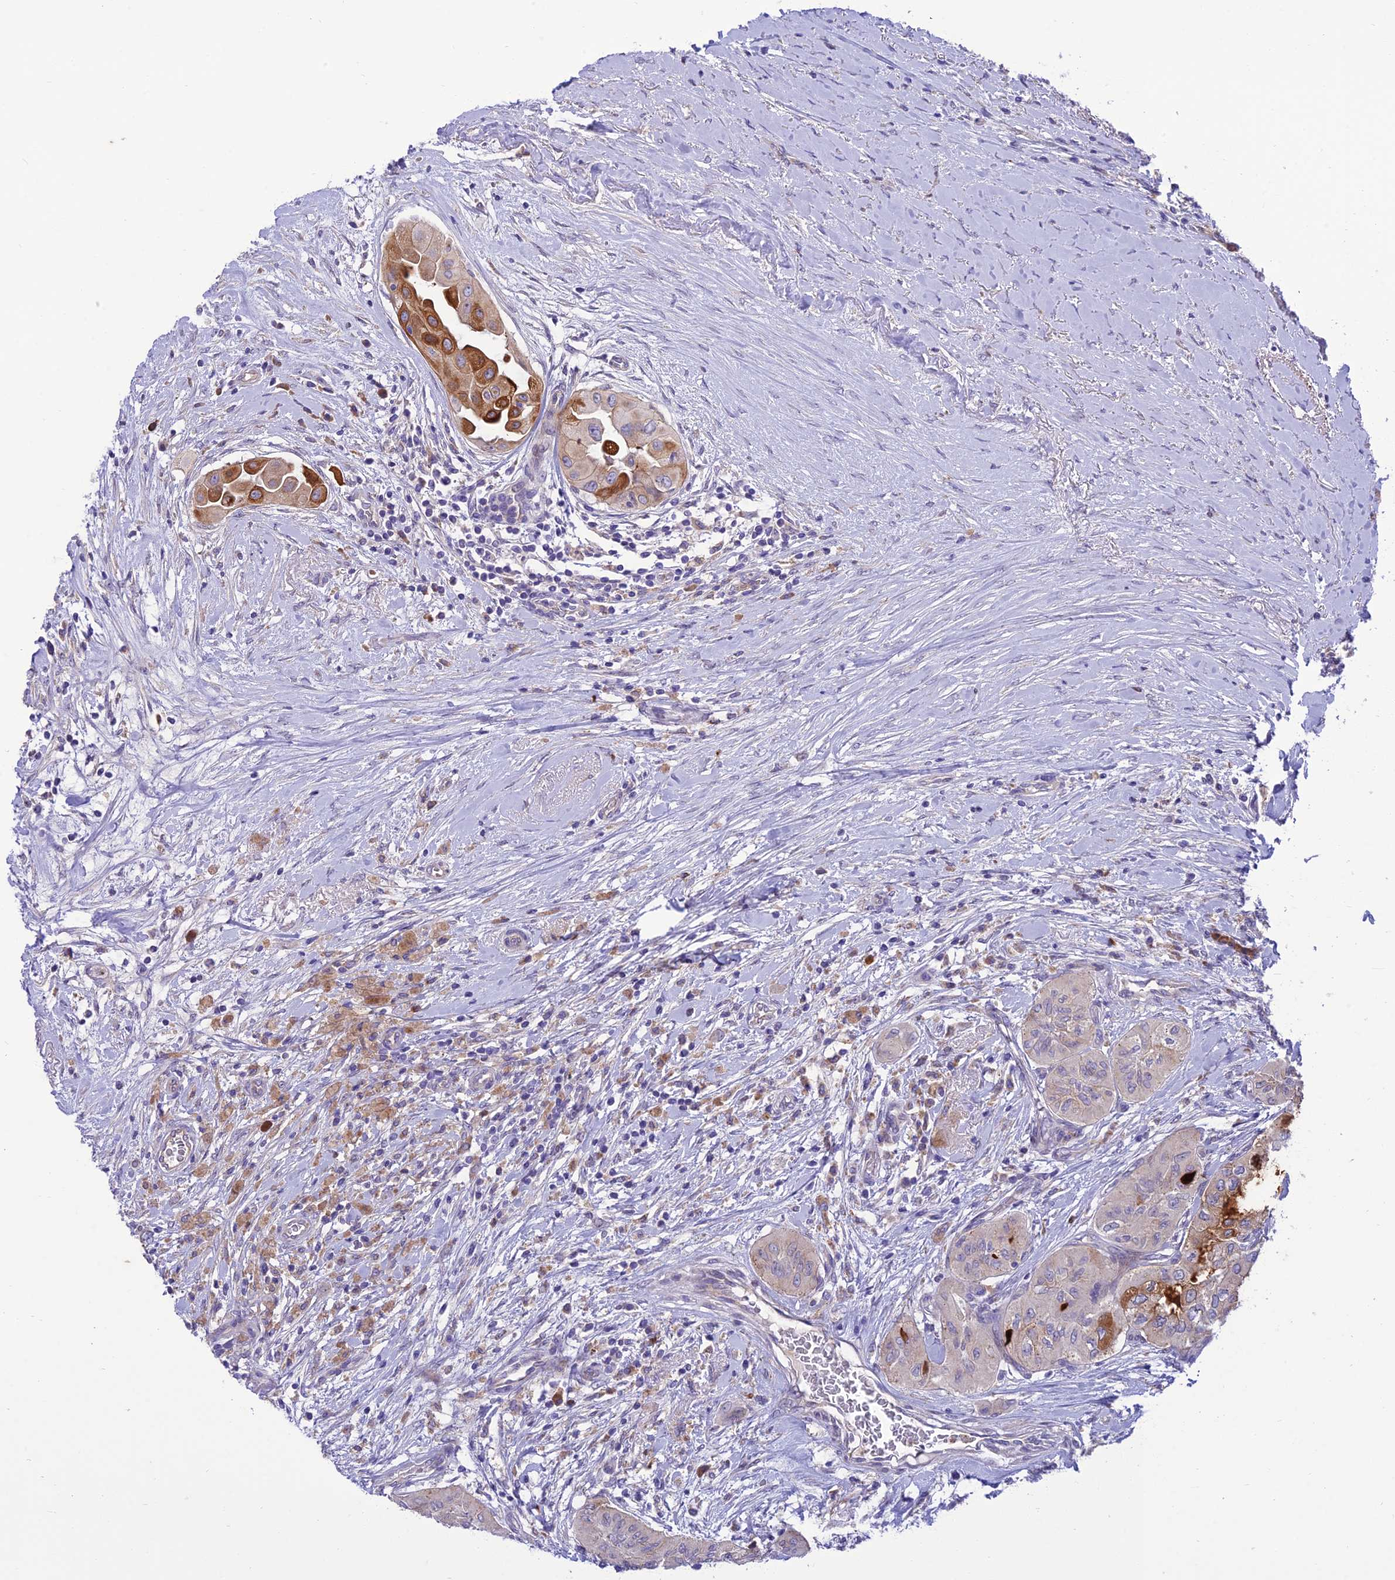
{"staining": {"intensity": "moderate", "quantity": "<25%", "location": "cytoplasmic/membranous"}, "tissue": "thyroid cancer", "cell_type": "Tumor cells", "image_type": "cancer", "snomed": [{"axis": "morphology", "description": "Papillary adenocarcinoma, NOS"}, {"axis": "topography", "description": "Thyroid gland"}], "caption": "Immunohistochemistry photomicrograph of thyroid cancer stained for a protein (brown), which reveals low levels of moderate cytoplasmic/membranous expression in about <25% of tumor cells.", "gene": "JMY", "patient": {"sex": "female", "age": 59}}